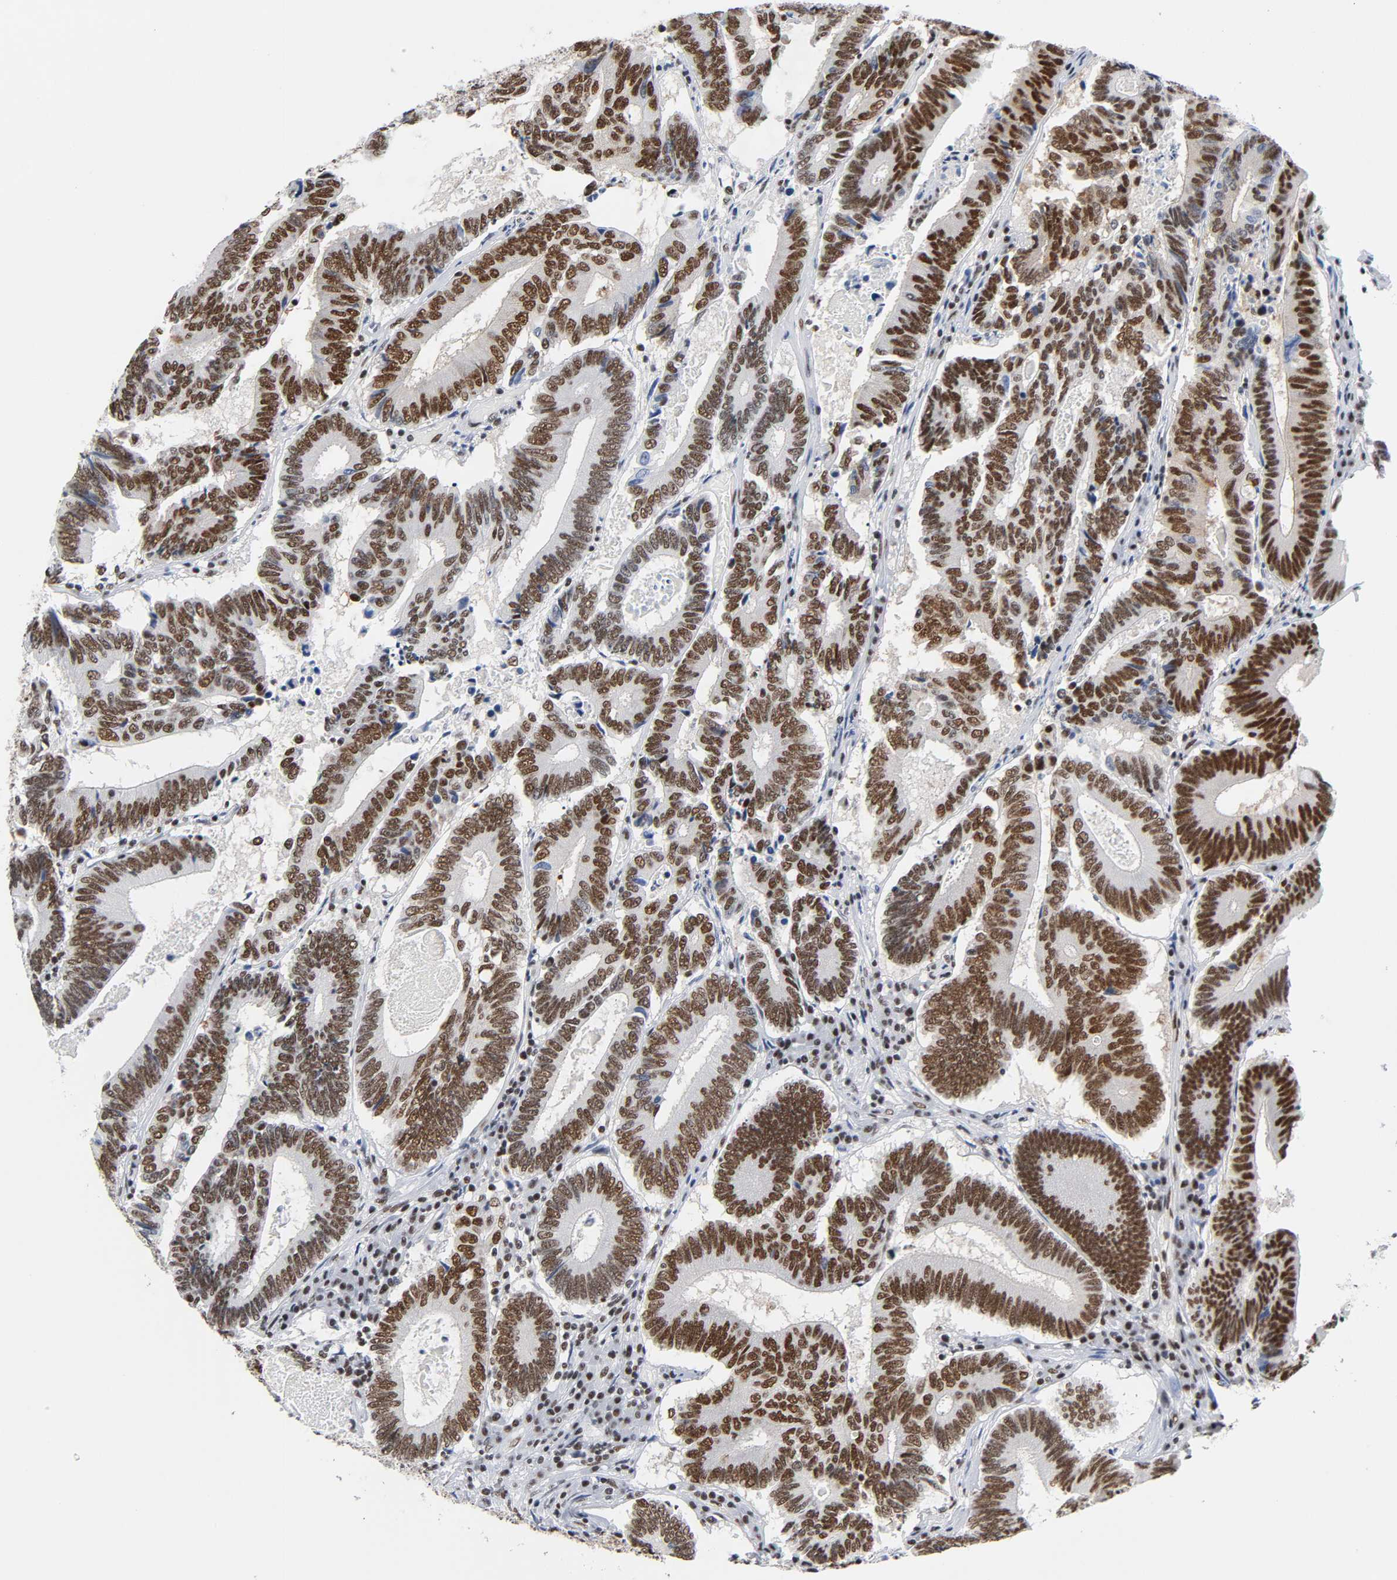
{"staining": {"intensity": "moderate", "quantity": ">75%", "location": "nuclear"}, "tissue": "colorectal cancer", "cell_type": "Tumor cells", "image_type": "cancer", "snomed": [{"axis": "morphology", "description": "Adenocarcinoma, NOS"}, {"axis": "topography", "description": "Colon"}], "caption": "Brown immunohistochemical staining in human colorectal cancer displays moderate nuclear staining in about >75% of tumor cells.", "gene": "CSTF2", "patient": {"sex": "female", "age": 78}}